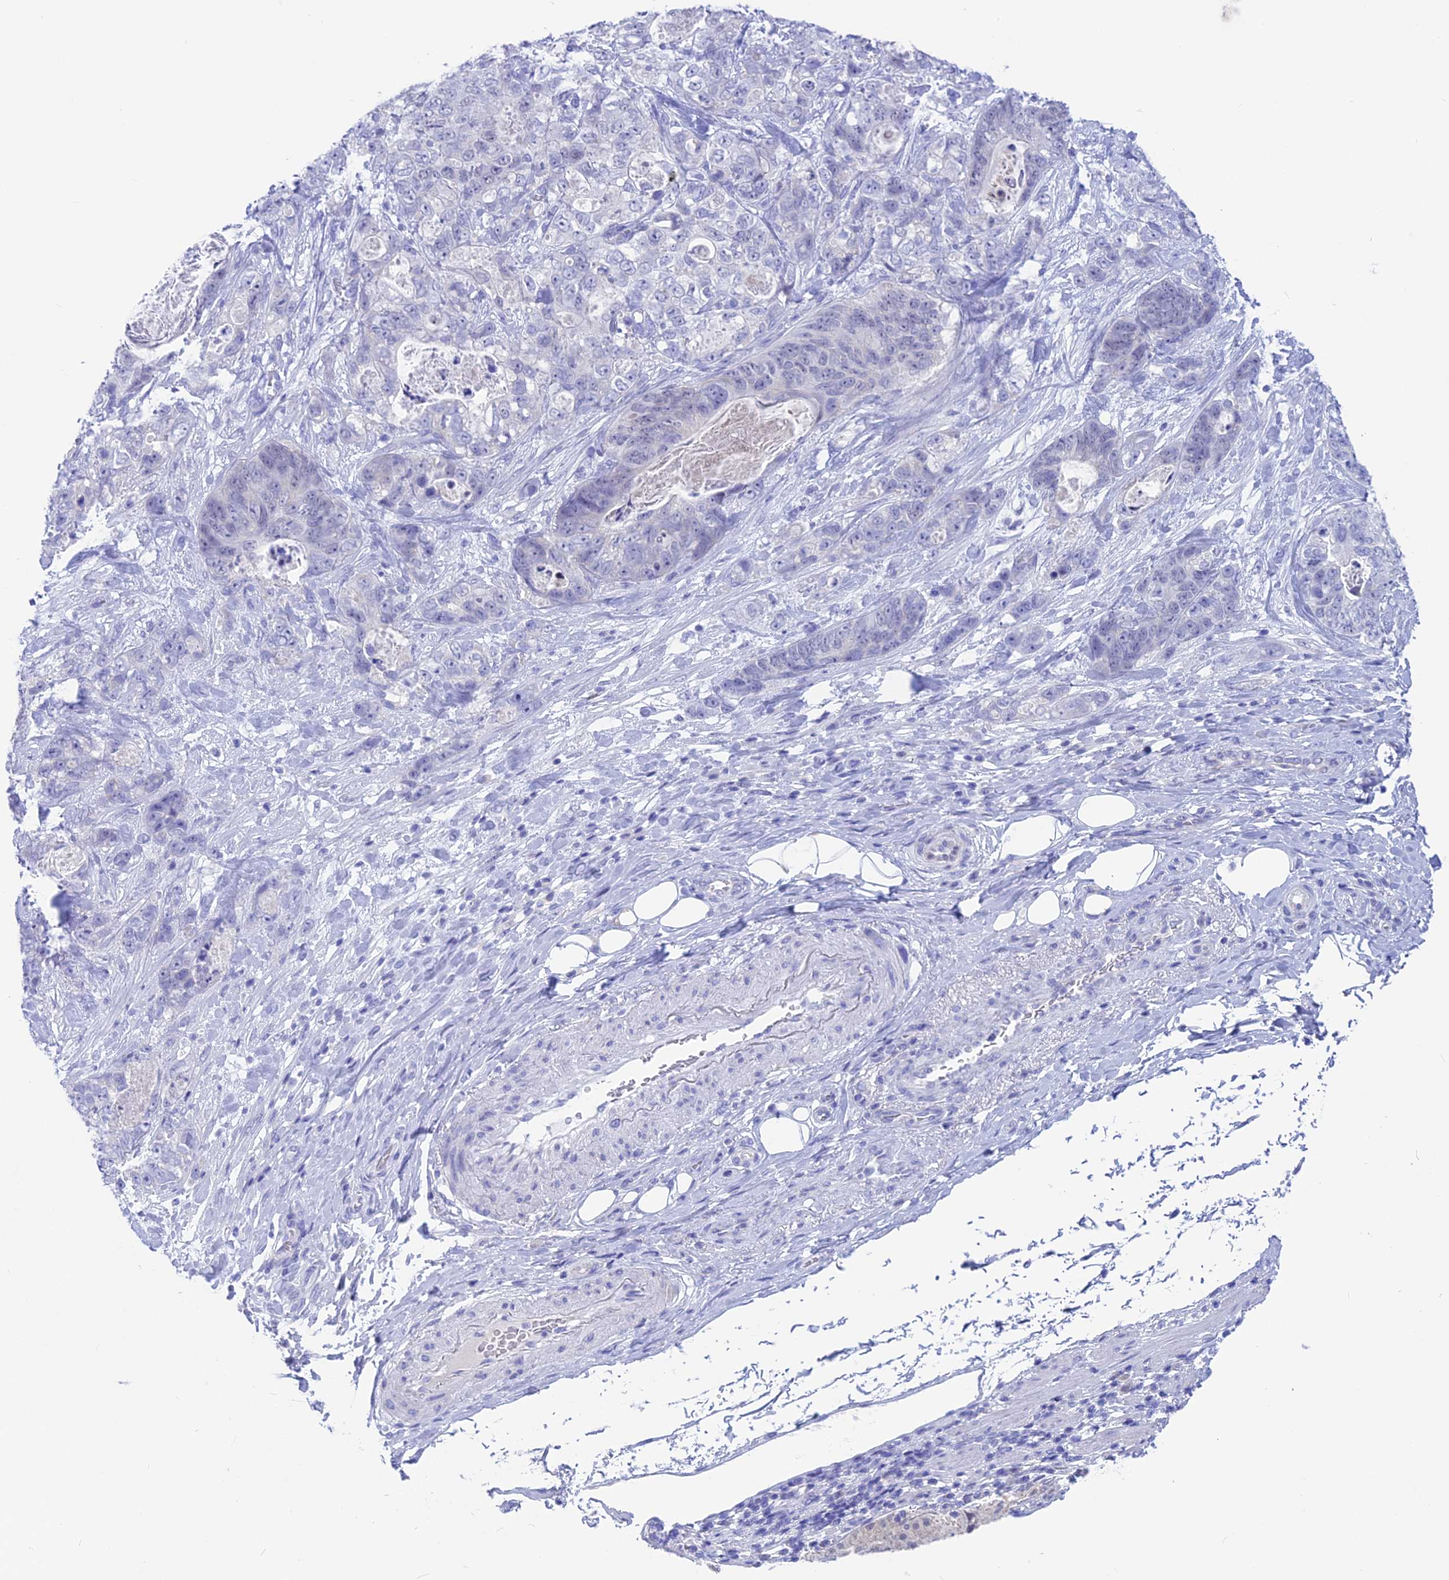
{"staining": {"intensity": "negative", "quantity": "none", "location": "none"}, "tissue": "stomach cancer", "cell_type": "Tumor cells", "image_type": "cancer", "snomed": [{"axis": "morphology", "description": "Normal tissue, NOS"}, {"axis": "morphology", "description": "Adenocarcinoma, NOS"}, {"axis": "topography", "description": "Stomach"}], "caption": "An immunohistochemistry (IHC) histopathology image of stomach adenocarcinoma is shown. There is no staining in tumor cells of stomach adenocarcinoma. Nuclei are stained in blue.", "gene": "SNTN", "patient": {"sex": "female", "age": 89}}